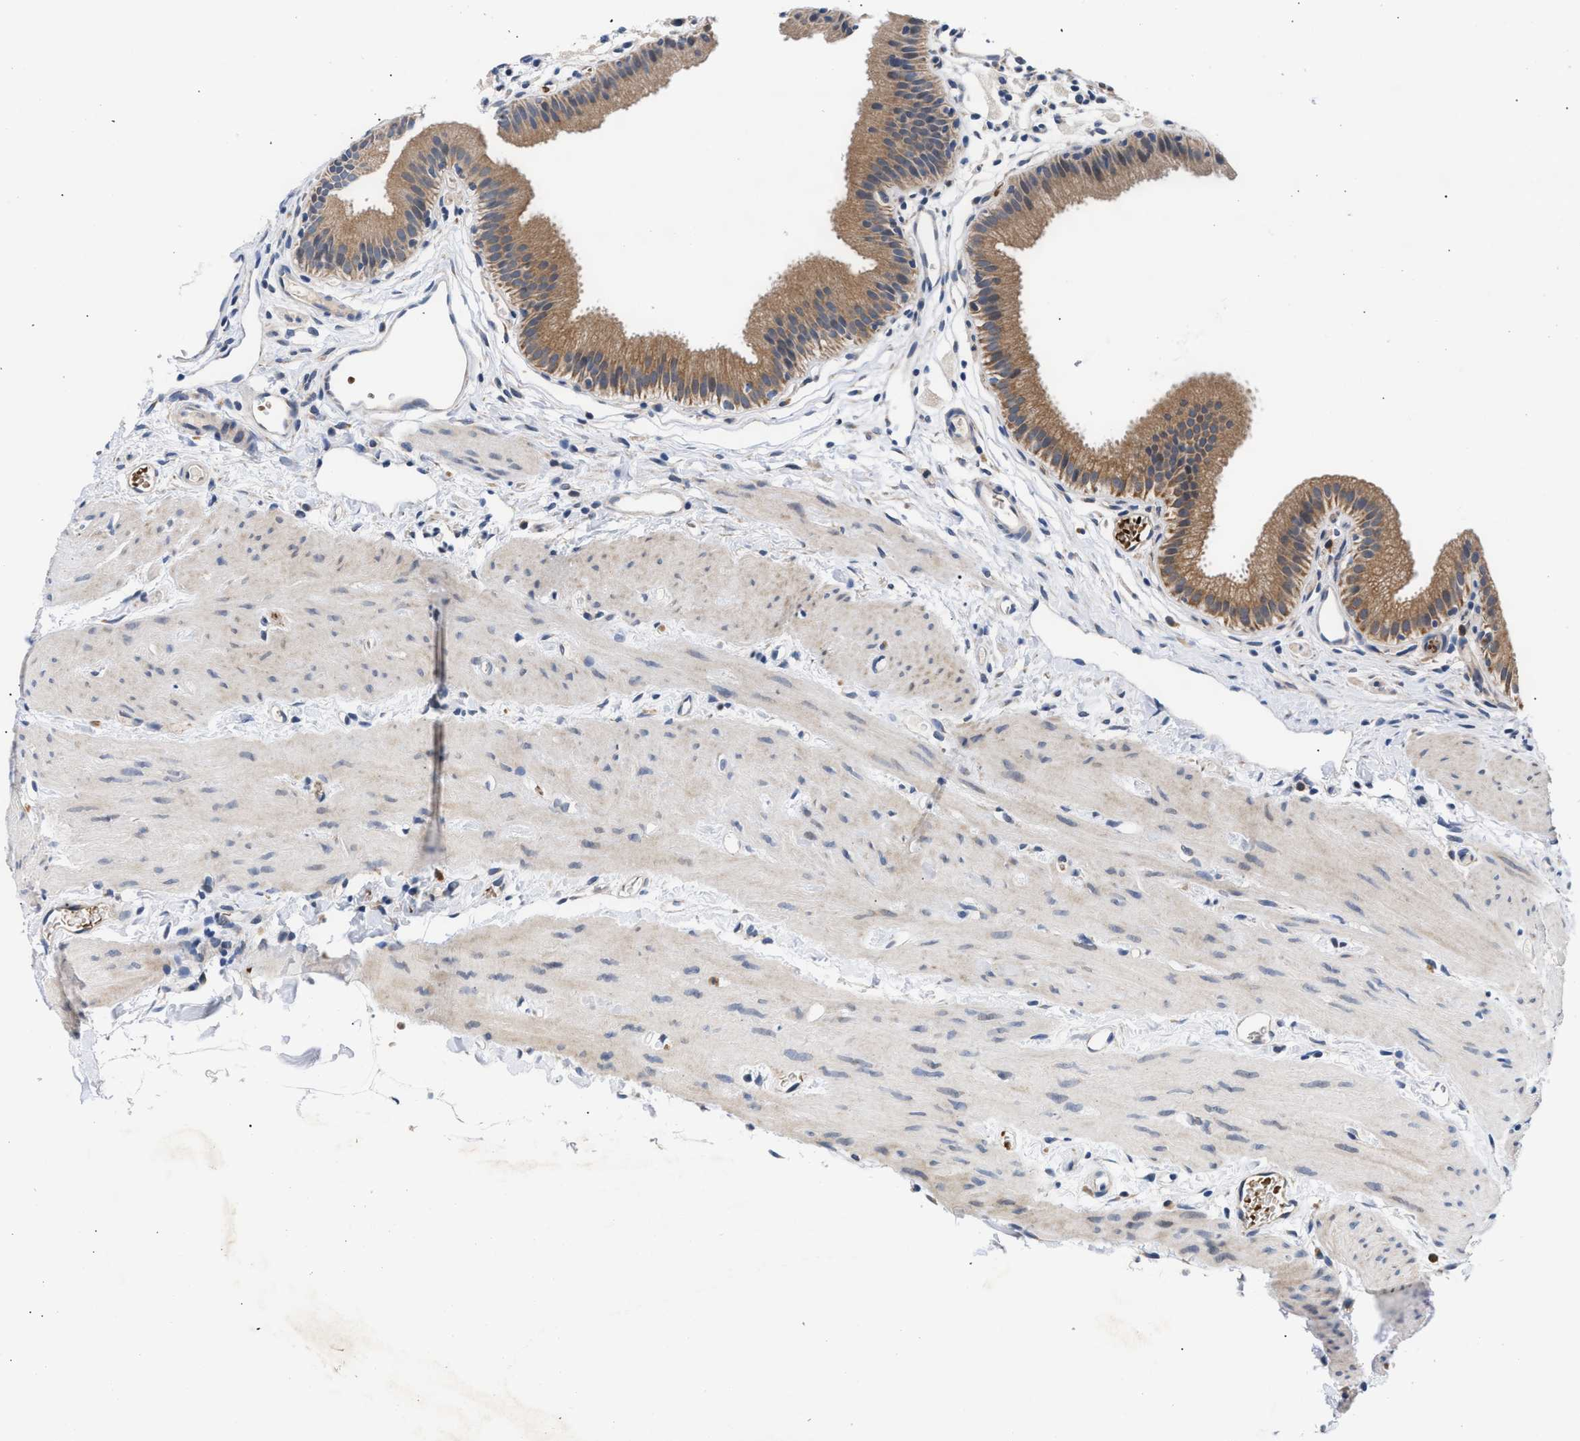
{"staining": {"intensity": "moderate", "quantity": ">75%", "location": "cytoplasmic/membranous"}, "tissue": "gallbladder", "cell_type": "Glandular cells", "image_type": "normal", "snomed": [{"axis": "morphology", "description": "Normal tissue, NOS"}, {"axis": "topography", "description": "Gallbladder"}], "caption": "Protein analysis of unremarkable gallbladder demonstrates moderate cytoplasmic/membranous staining in about >75% of glandular cells. The protein of interest is shown in brown color, while the nuclei are stained blue.", "gene": "RINT1", "patient": {"sex": "female", "age": 26}}